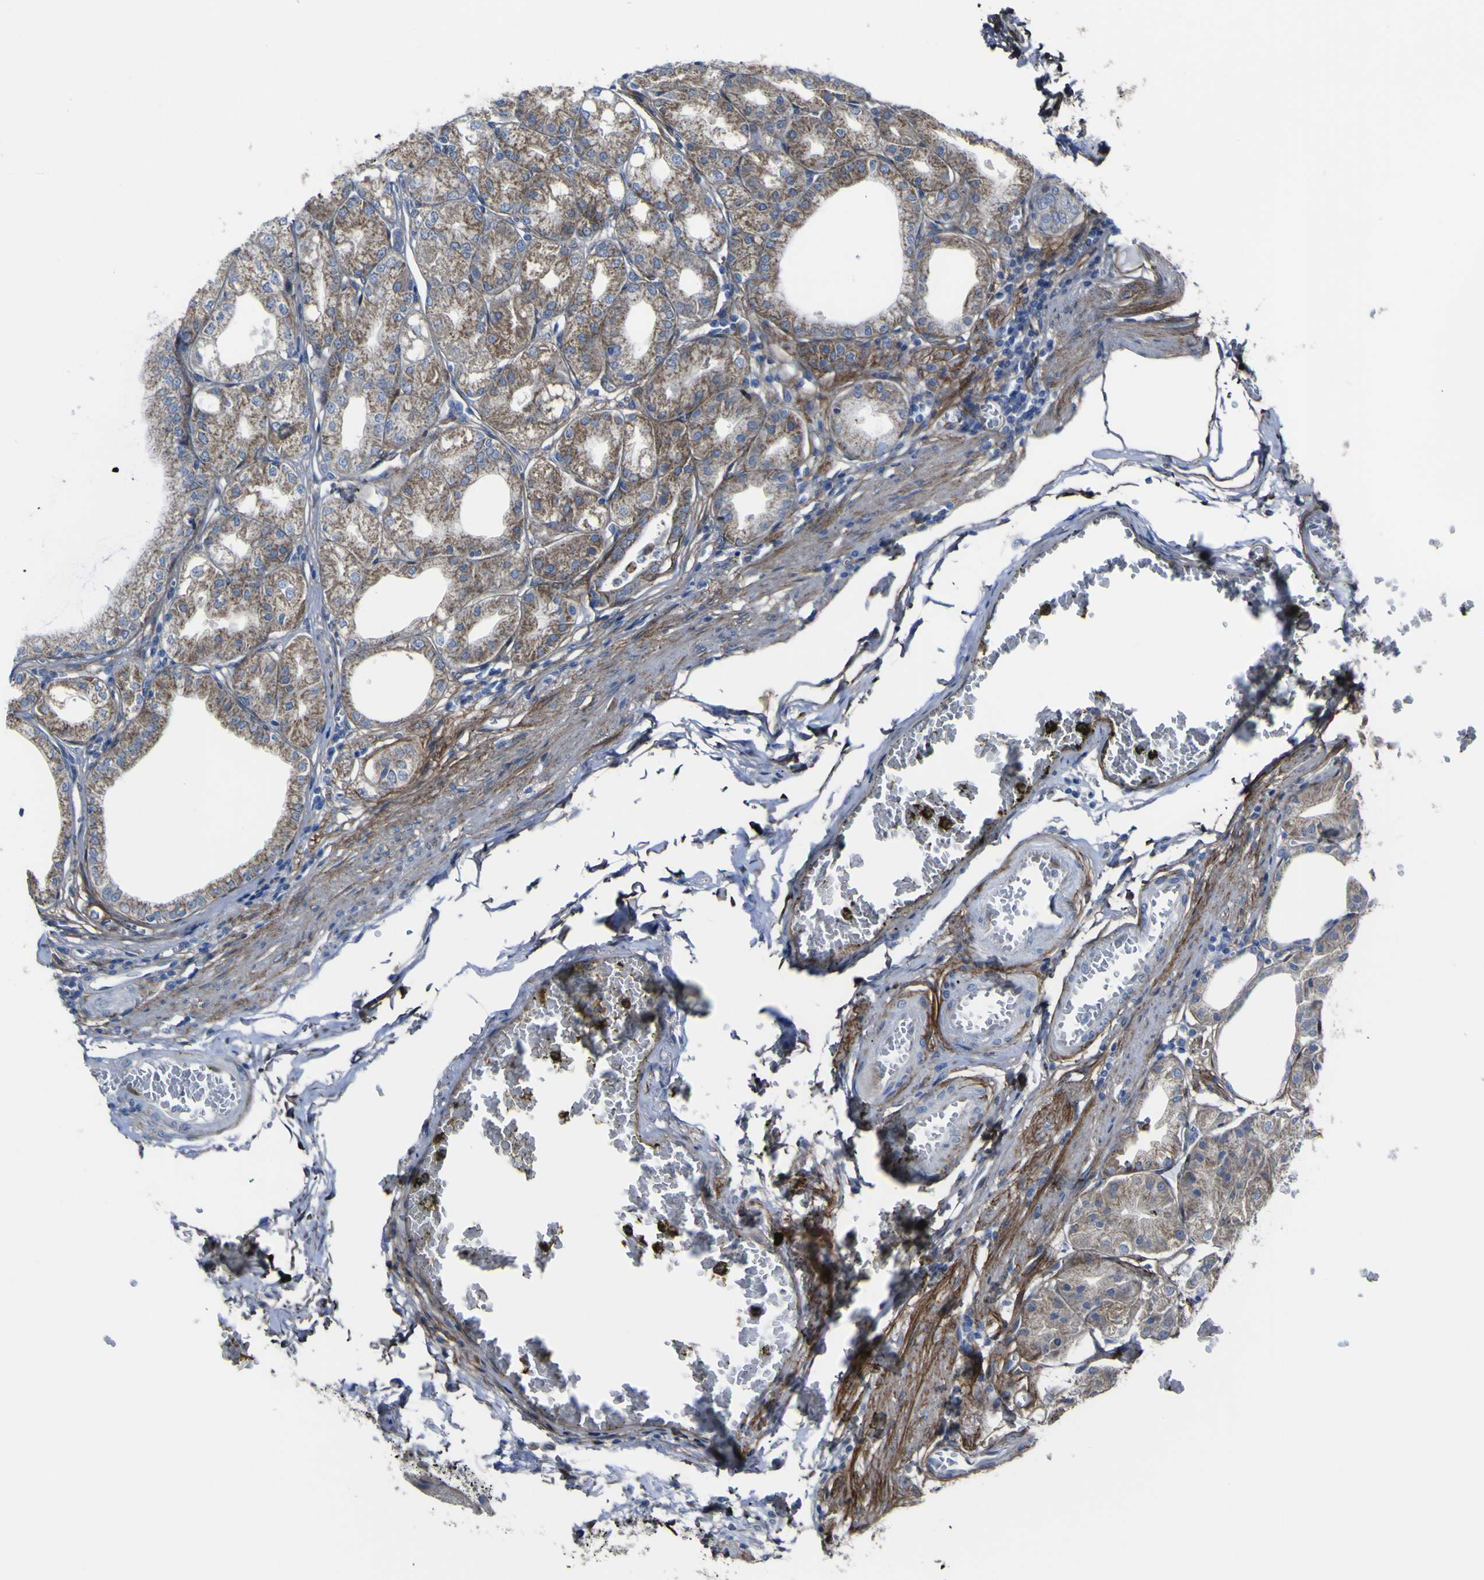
{"staining": {"intensity": "moderate", "quantity": "25%-75%", "location": "cytoplasmic/membranous"}, "tissue": "stomach", "cell_type": "Glandular cells", "image_type": "normal", "snomed": [{"axis": "morphology", "description": "Normal tissue, NOS"}, {"axis": "topography", "description": "Stomach, lower"}], "caption": "Brown immunohistochemical staining in normal human stomach reveals moderate cytoplasmic/membranous positivity in approximately 25%-75% of glandular cells. Immunohistochemistry stains the protein in brown and the nuclei are stained blue.", "gene": "LRRN1", "patient": {"sex": "male", "age": 71}}